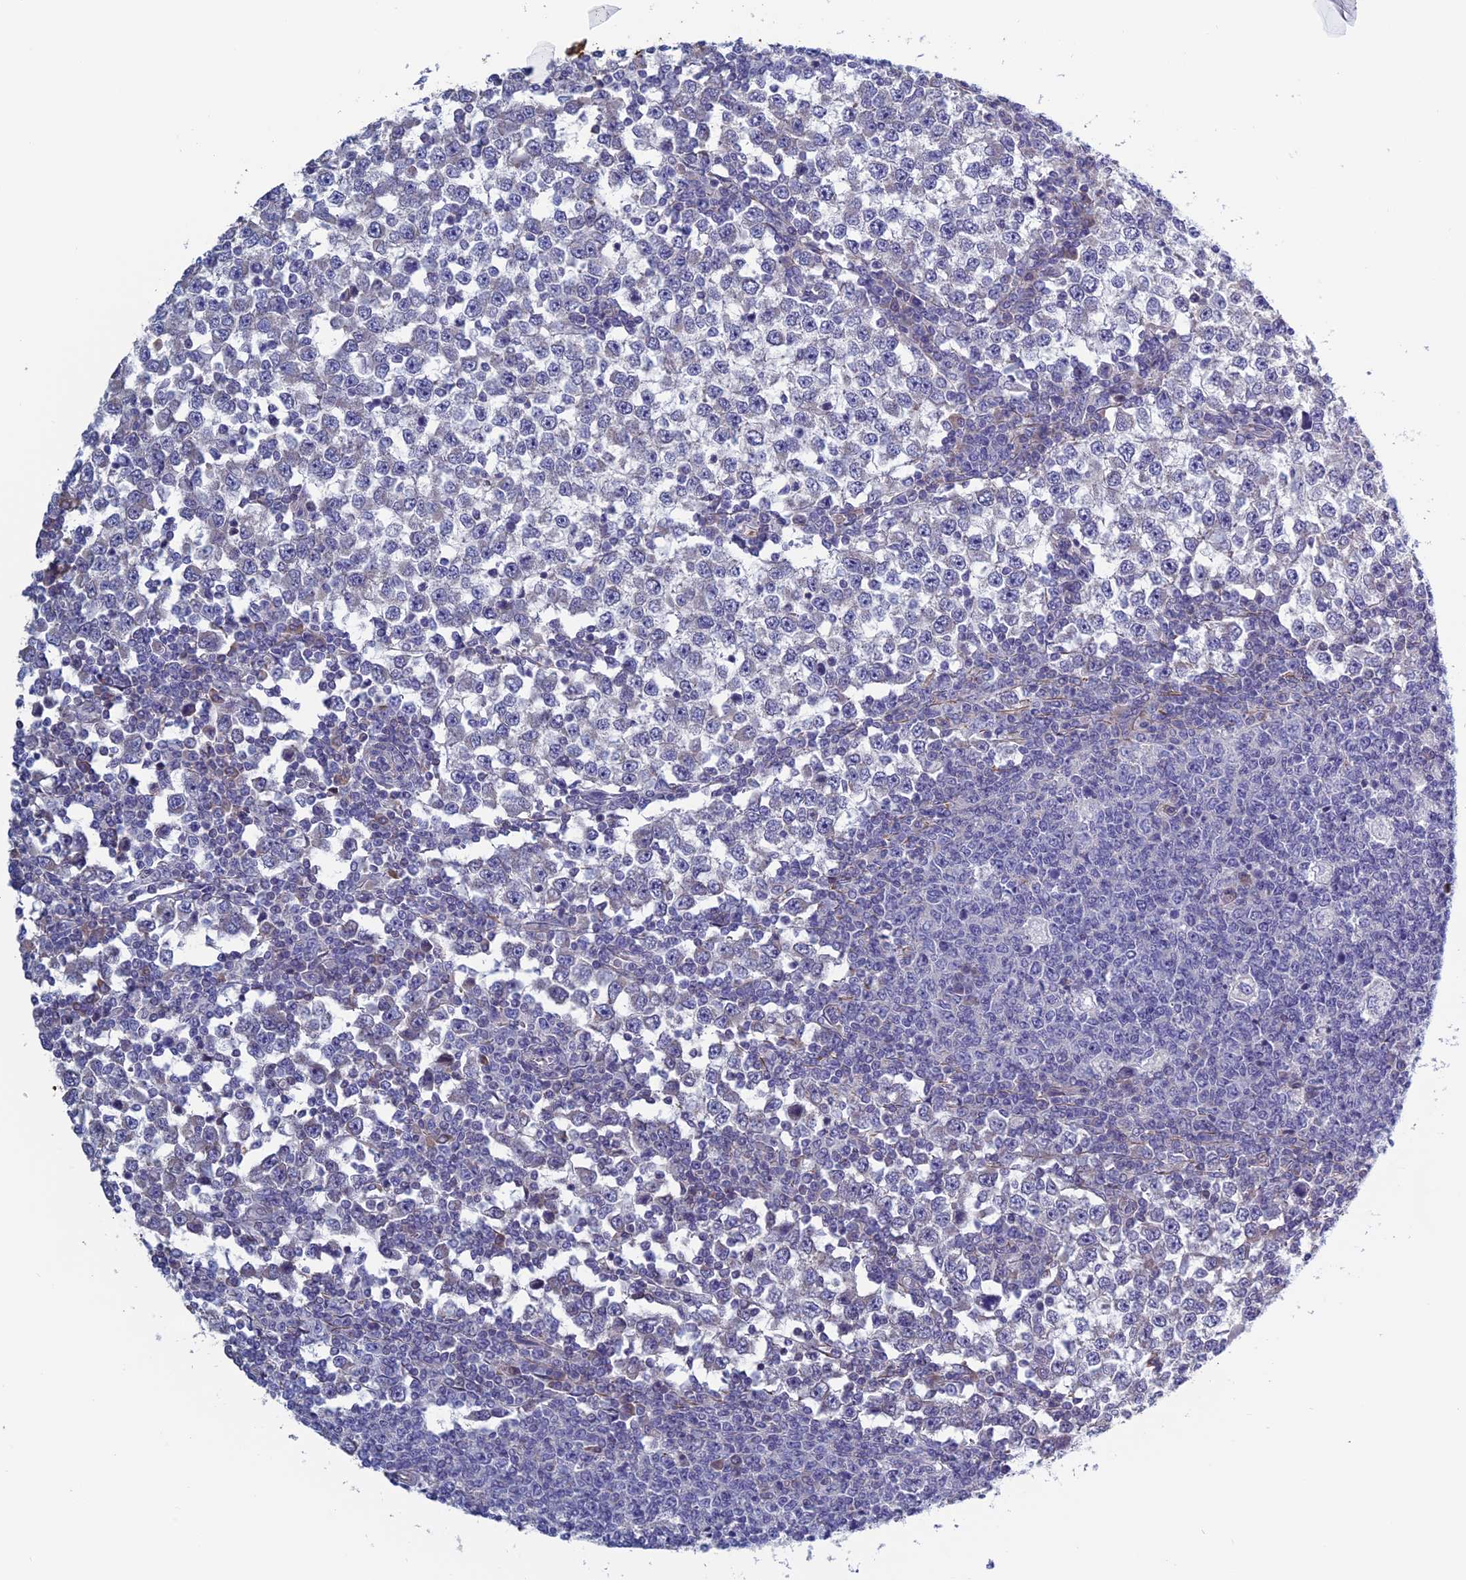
{"staining": {"intensity": "negative", "quantity": "none", "location": "none"}, "tissue": "testis cancer", "cell_type": "Tumor cells", "image_type": "cancer", "snomed": [{"axis": "morphology", "description": "Seminoma, NOS"}, {"axis": "topography", "description": "Testis"}], "caption": "Micrograph shows no protein staining in tumor cells of testis seminoma tissue.", "gene": "BCL2L10", "patient": {"sex": "male", "age": 65}}